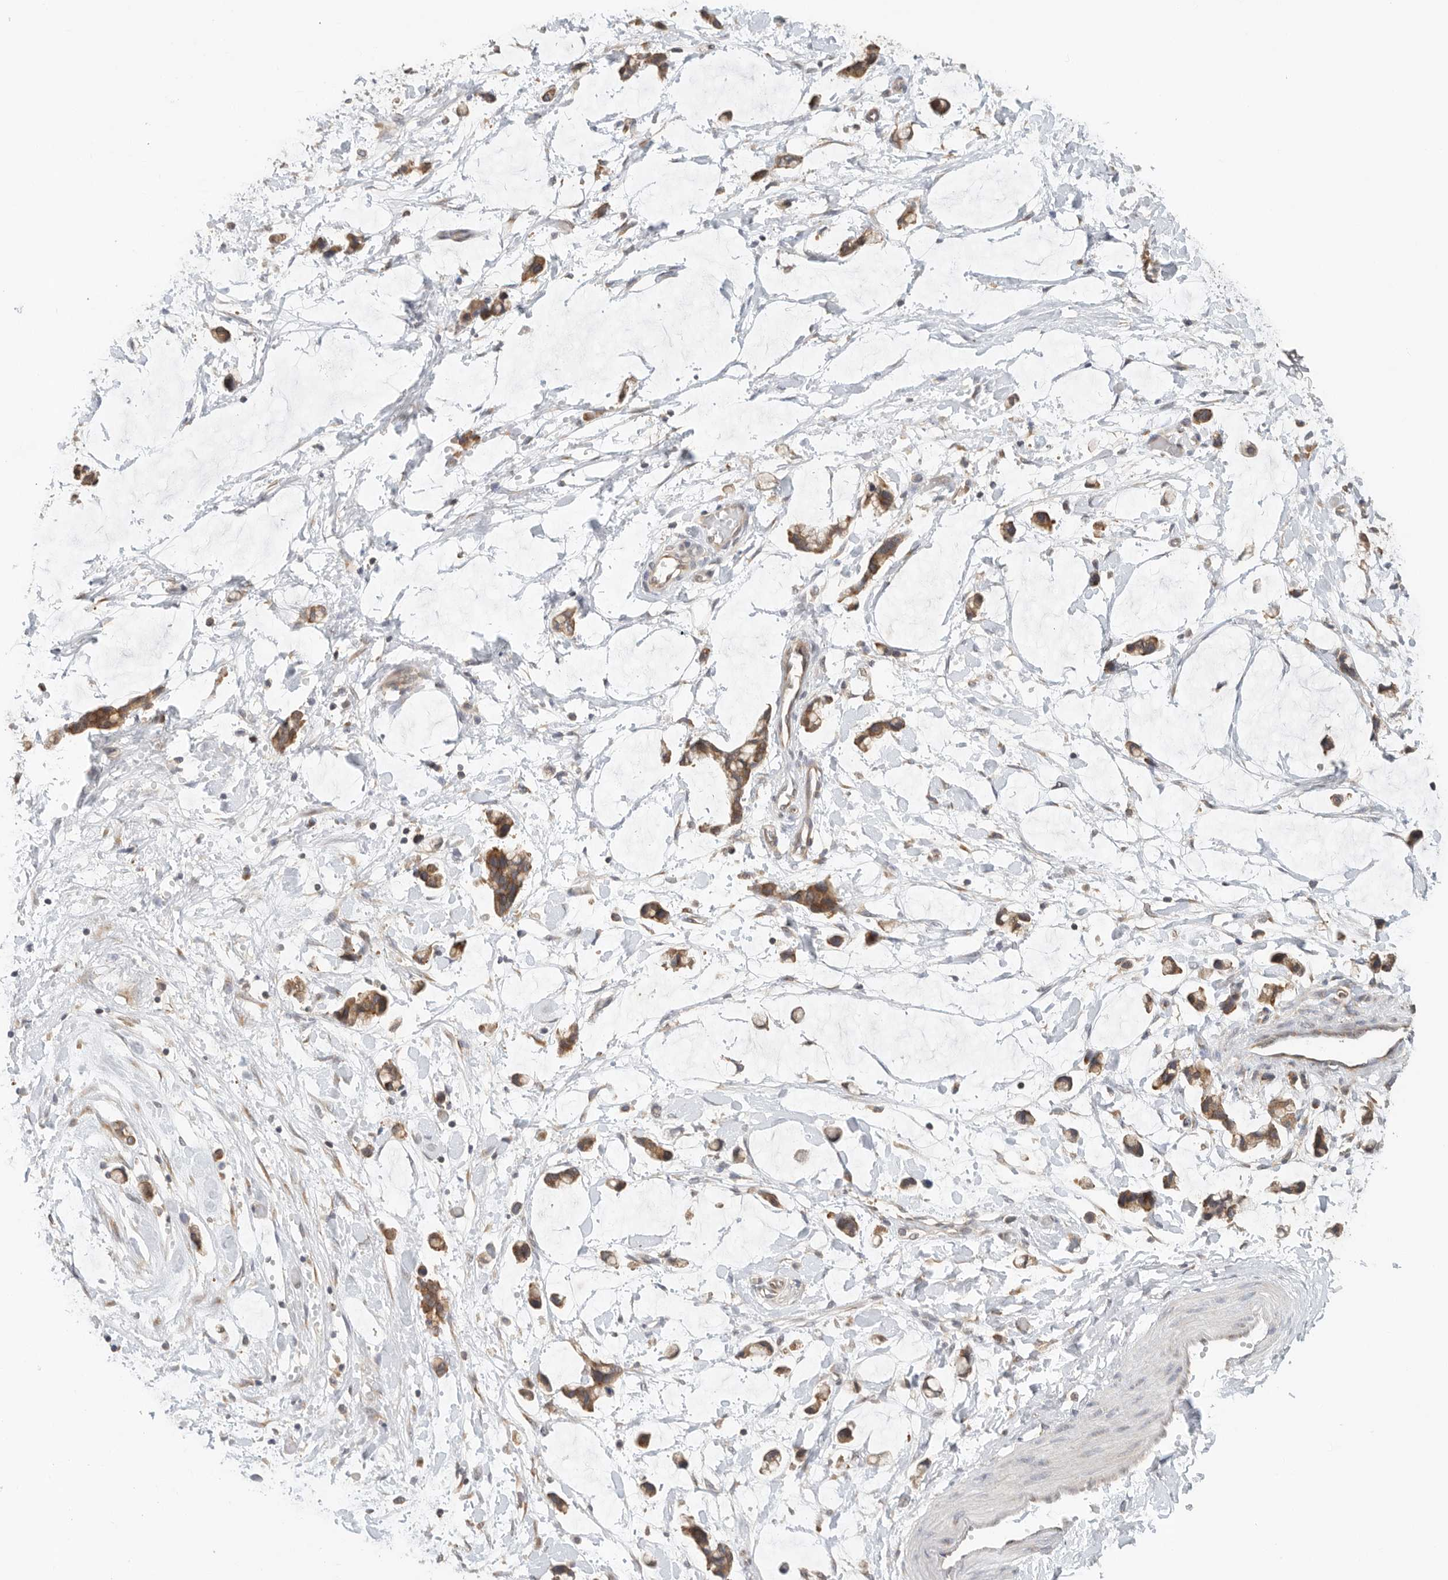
{"staining": {"intensity": "moderate", "quantity": "25%-75%", "location": "cytoplasmic/membranous"}, "tissue": "adipose tissue", "cell_type": "Adipocytes", "image_type": "normal", "snomed": [{"axis": "morphology", "description": "Normal tissue, NOS"}, {"axis": "morphology", "description": "Adenocarcinoma, NOS"}, {"axis": "topography", "description": "Colon"}, {"axis": "topography", "description": "Peripheral nerve tissue"}], "caption": "DAB immunohistochemical staining of normal human adipose tissue shows moderate cytoplasmic/membranous protein staining in approximately 25%-75% of adipocytes.", "gene": "PUM1", "patient": {"sex": "male", "age": 14}}